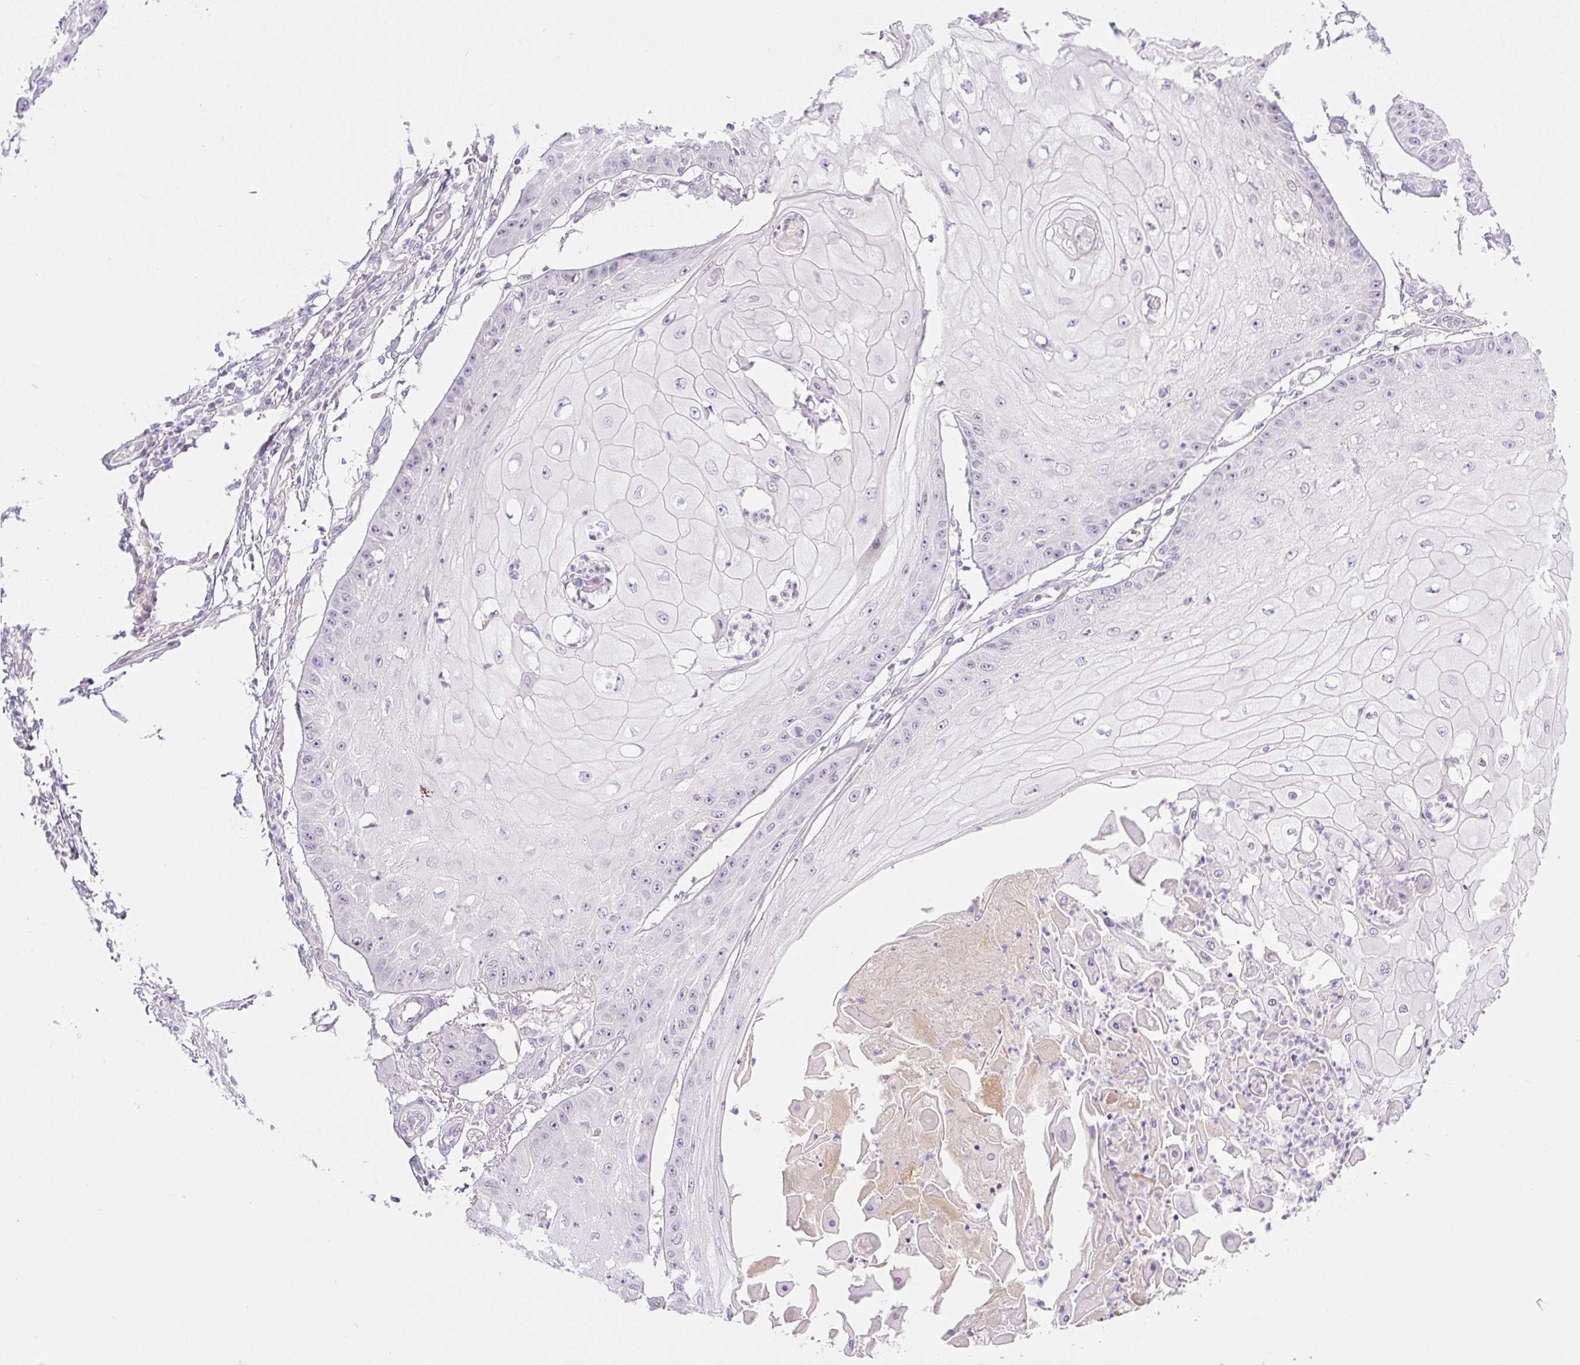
{"staining": {"intensity": "negative", "quantity": "none", "location": "none"}, "tissue": "skin cancer", "cell_type": "Tumor cells", "image_type": "cancer", "snomed": [{"axis": "morphology", "description": "Squamous cell carcinoma, NOS"}, {"axis": "topography", "description": "Skin"}], "caption": "DAB (3,3'-diaminobenzidine) immunohistochemical staining of skin cancer shows no significant staining in tumor cells.", "gene": "MIA2", "patient": {"sex": "male", "age": 70}}